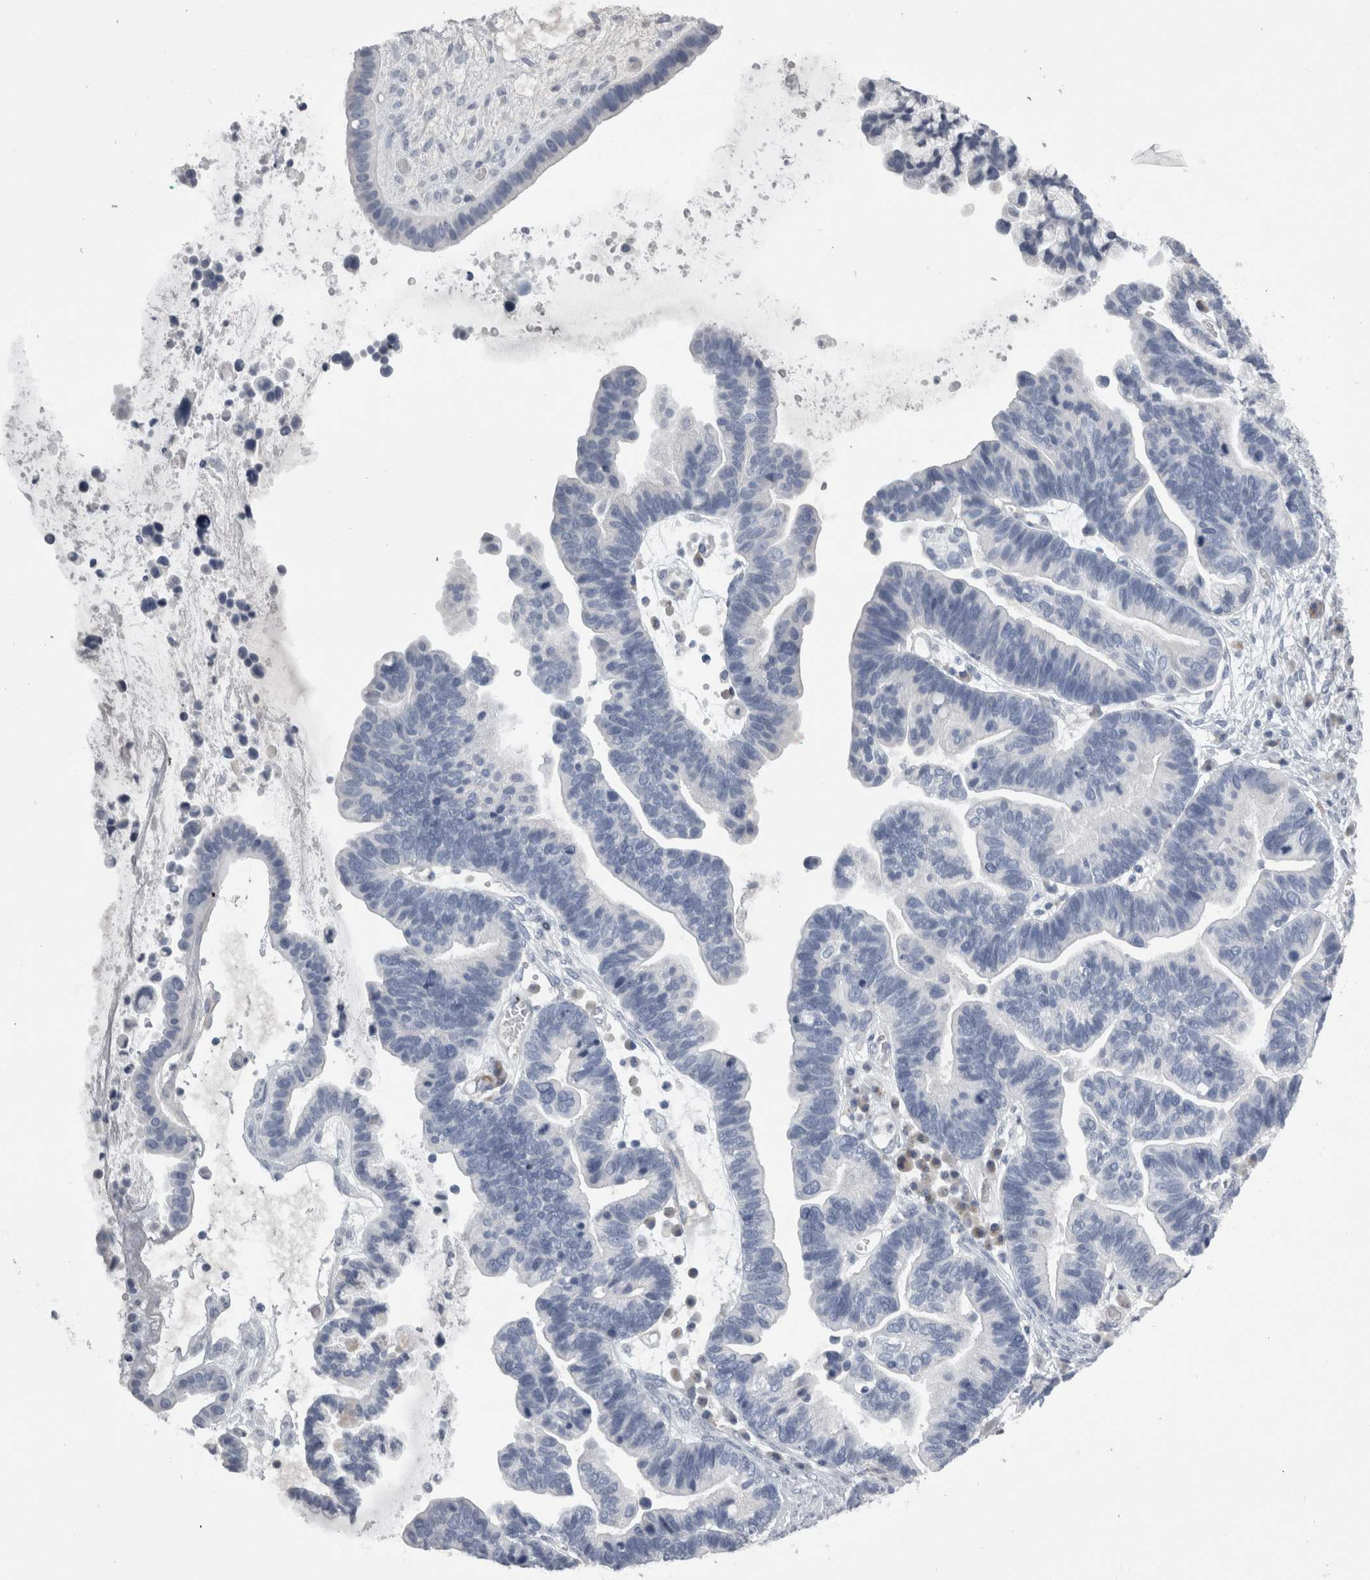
{"staining": {"intensity": "negative", "quantity": "none", "location": "none"}, "tissue": "ovarian cancer", "cell_type": "Tumor cells", "image_type": "cancer", "snomed": [{"axis": "morphology", "description": "Cystadenocarcinoma, serous, NOS"}, {"axis": "topography", "description": "Ovary"}], "caption": "High power microscopy histopathology image of an immunohistochemistry (IHC) micrograph of serous cystadenocarcinoma (ovarian), revealing no significant positivity in tumor cells.", "gene": "TCAP", "patient": {"sex": "female", "age": 56}}